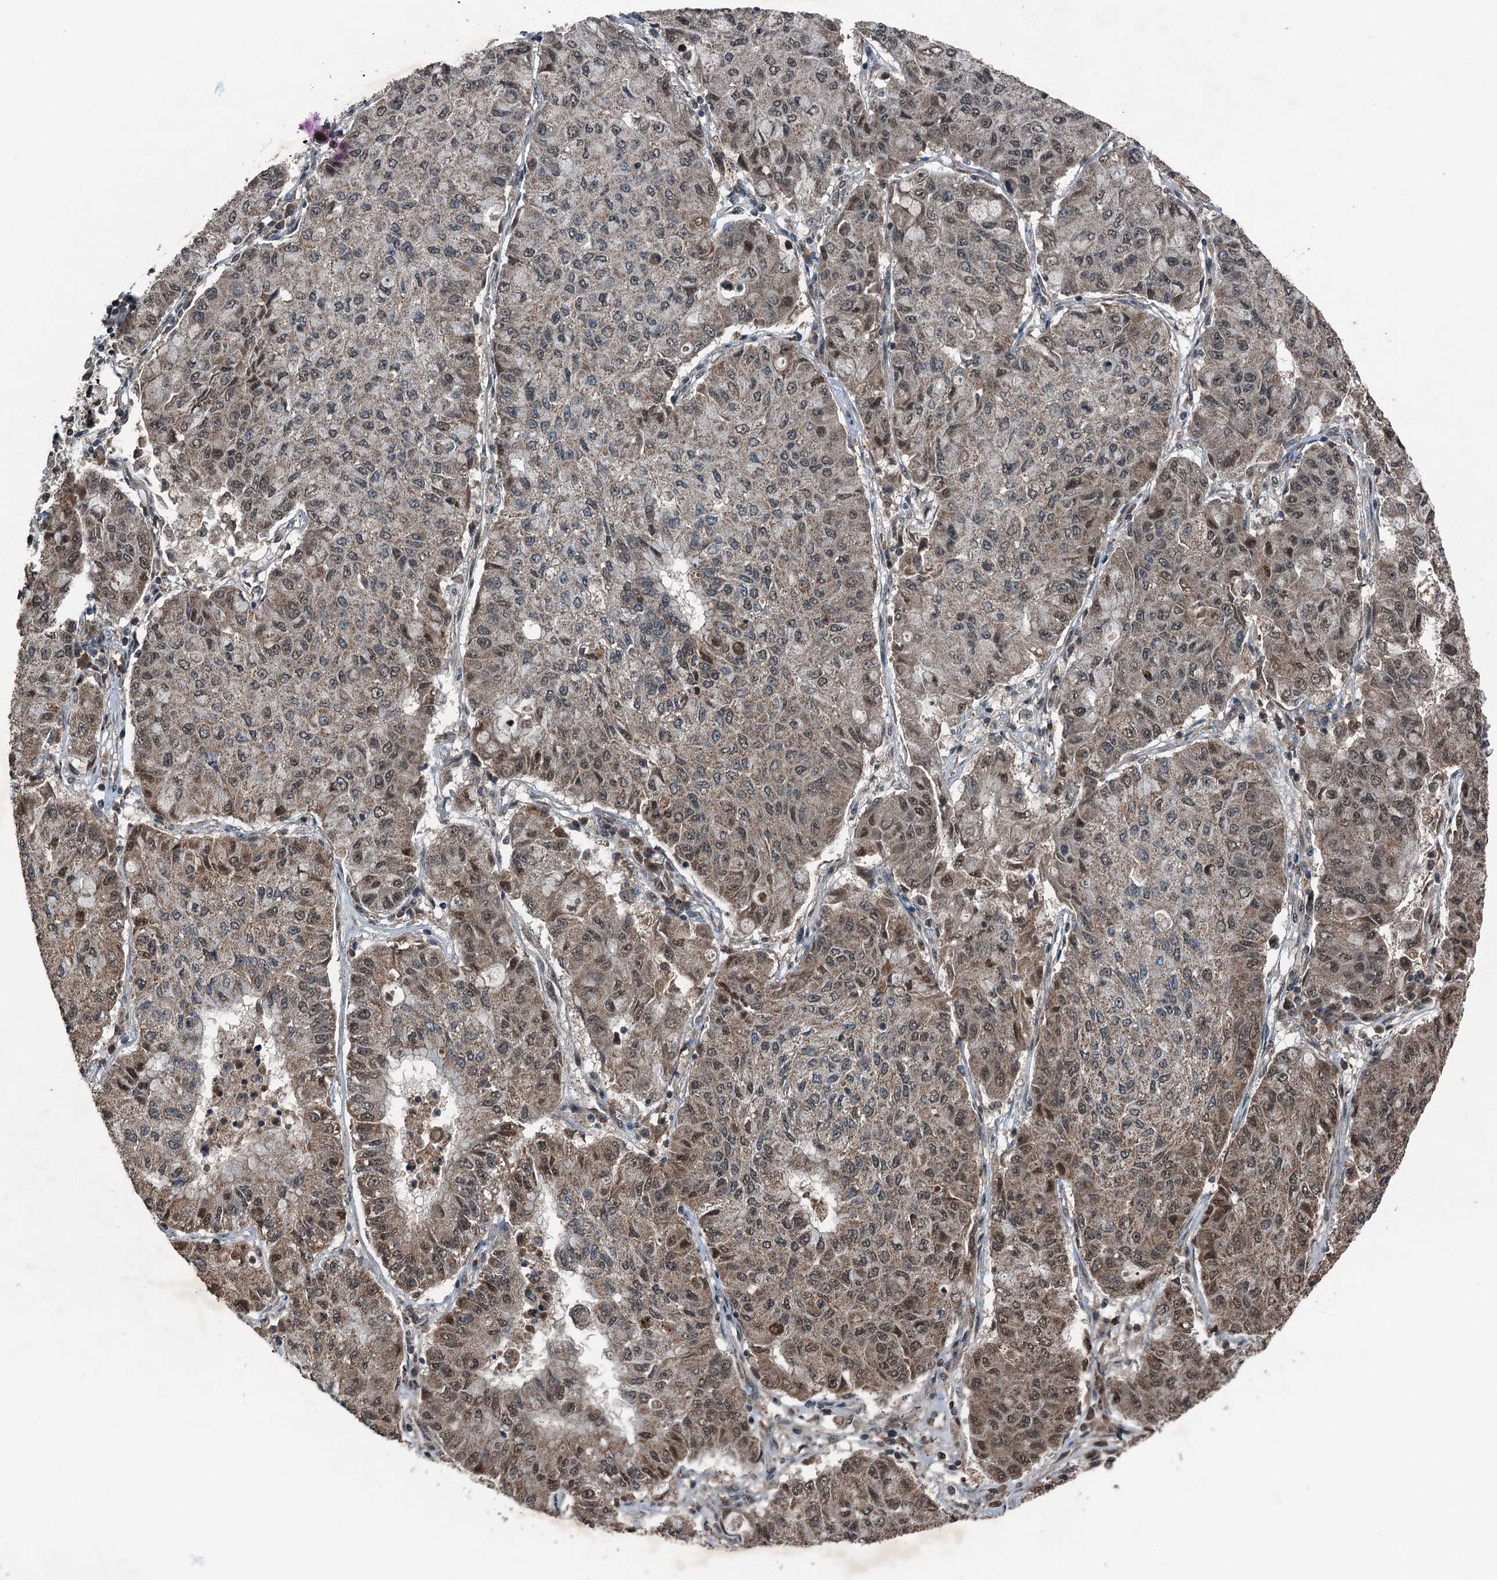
{"staining": {"intensity": "moderate", "quantity": "<25%", "location": "cytoplasmic/membranous,nuclear"}, "tissue": "lung cancer", "cell_type": "Tumor cells", "image_type": "cancer", "snomed": [{"axis": "morphology", "description": "Squamous cell carcinoma, NOS"}, {"axis": "topography", "description": "Lung"}], "caption": "This image exhibits immunohistochemistry staining of squamous cell carcinoma (lung), with low moderate cytoplasmic/membranous and nuclear positivity in about <25% of tumor cells.", "gene": "UBXN6", "patient": {"sex": "male", "age": 74}}